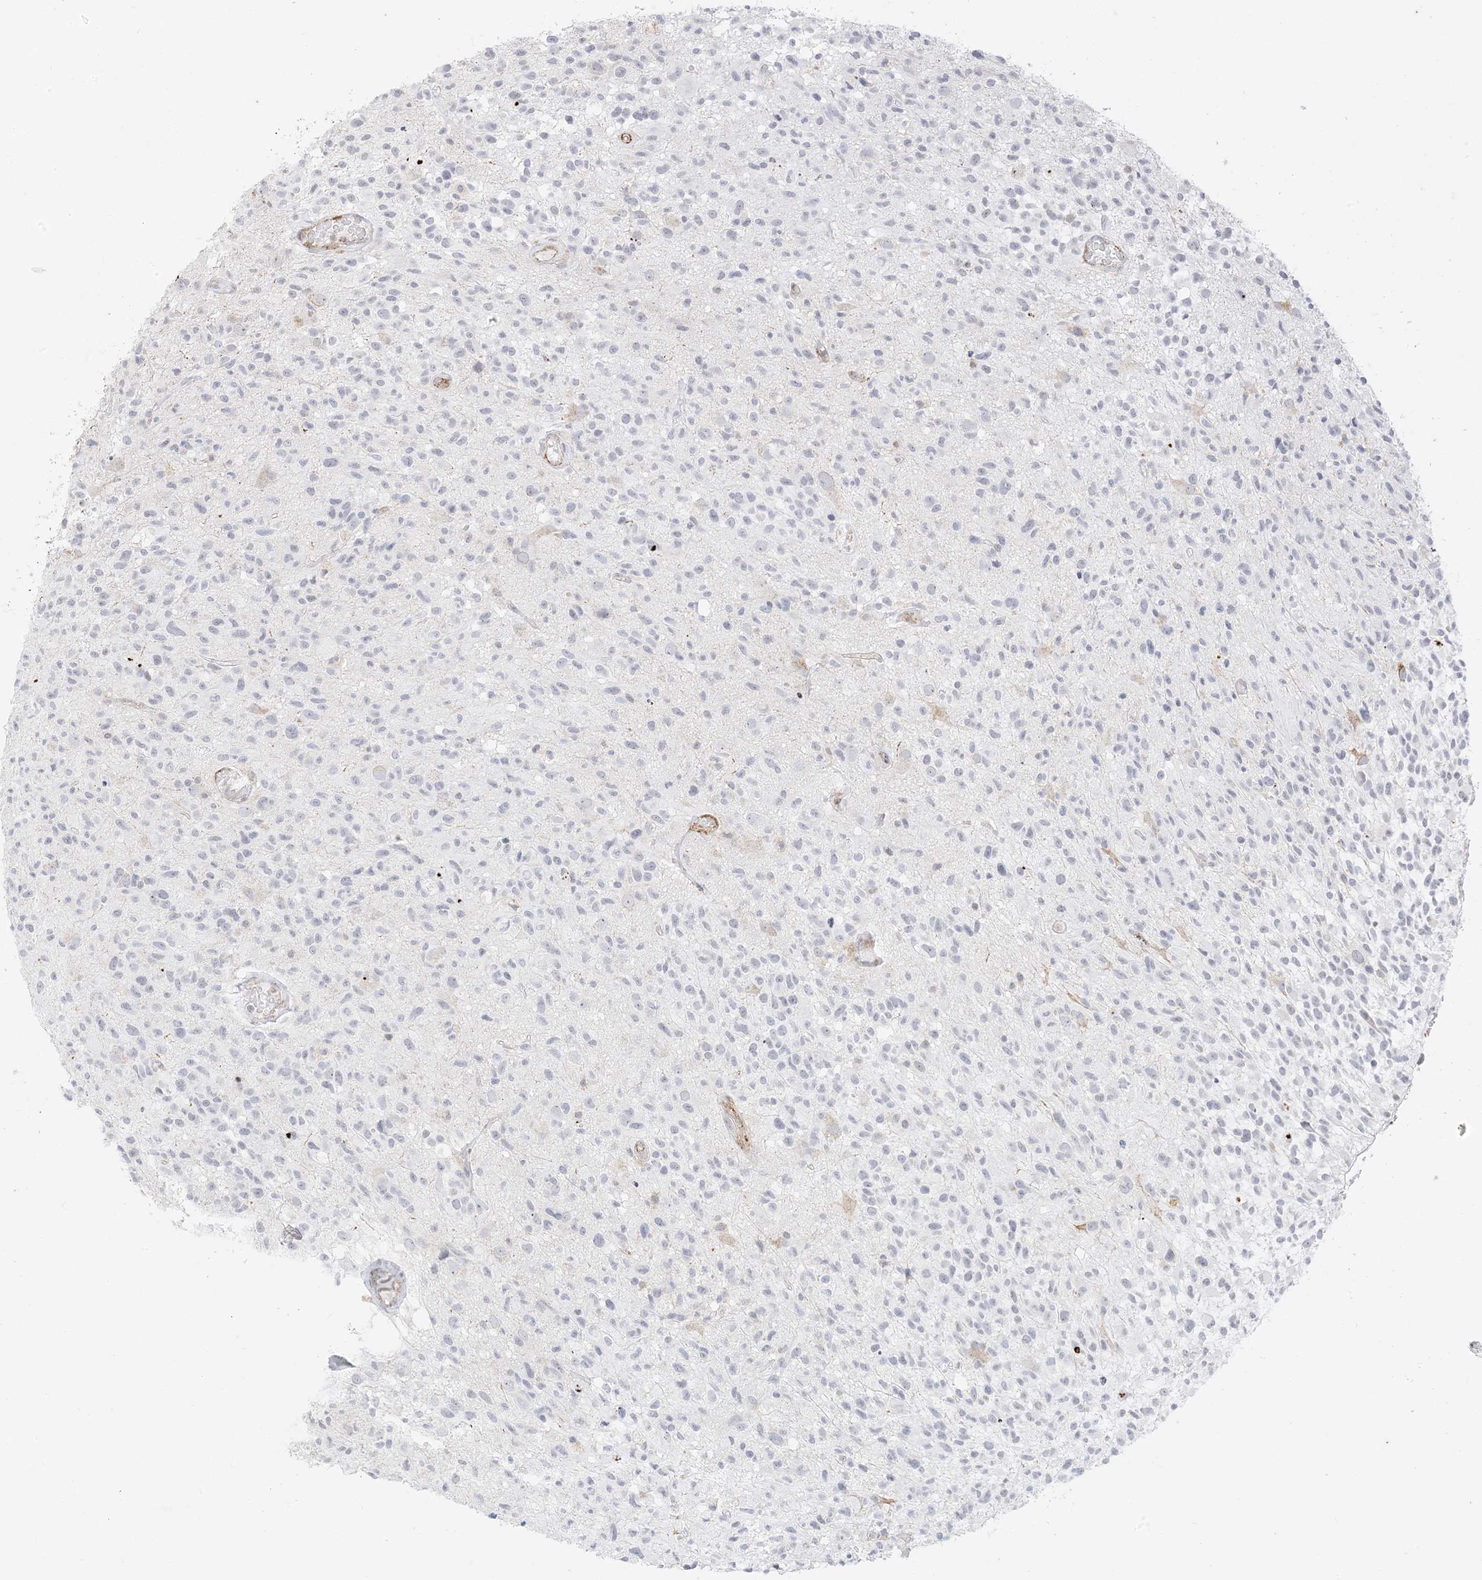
{"staining": {"intensity": "negative", "quantity": "none", "location": "none"}, "tissue": "glioma", "cell_type": "Tumor cells", "image_type": "cancer", "snomed": [{"axis": "morphology", "description": "Glioma, malignant, High grade"}, {"axis": "morphology", "description": "Glioblastoma, NOS"}, {"axis": "topography", "description": "Brain"}], "caption": "High magnification brightfield microscopy of glioma stained with DAB (3,3'-diaminobenzidine) (brown) and counterstained with hematoxylin (blue): tumor cells show no significant expression.", "gene": "RAC1", "patient": {"sex": "male", "age": 60}}